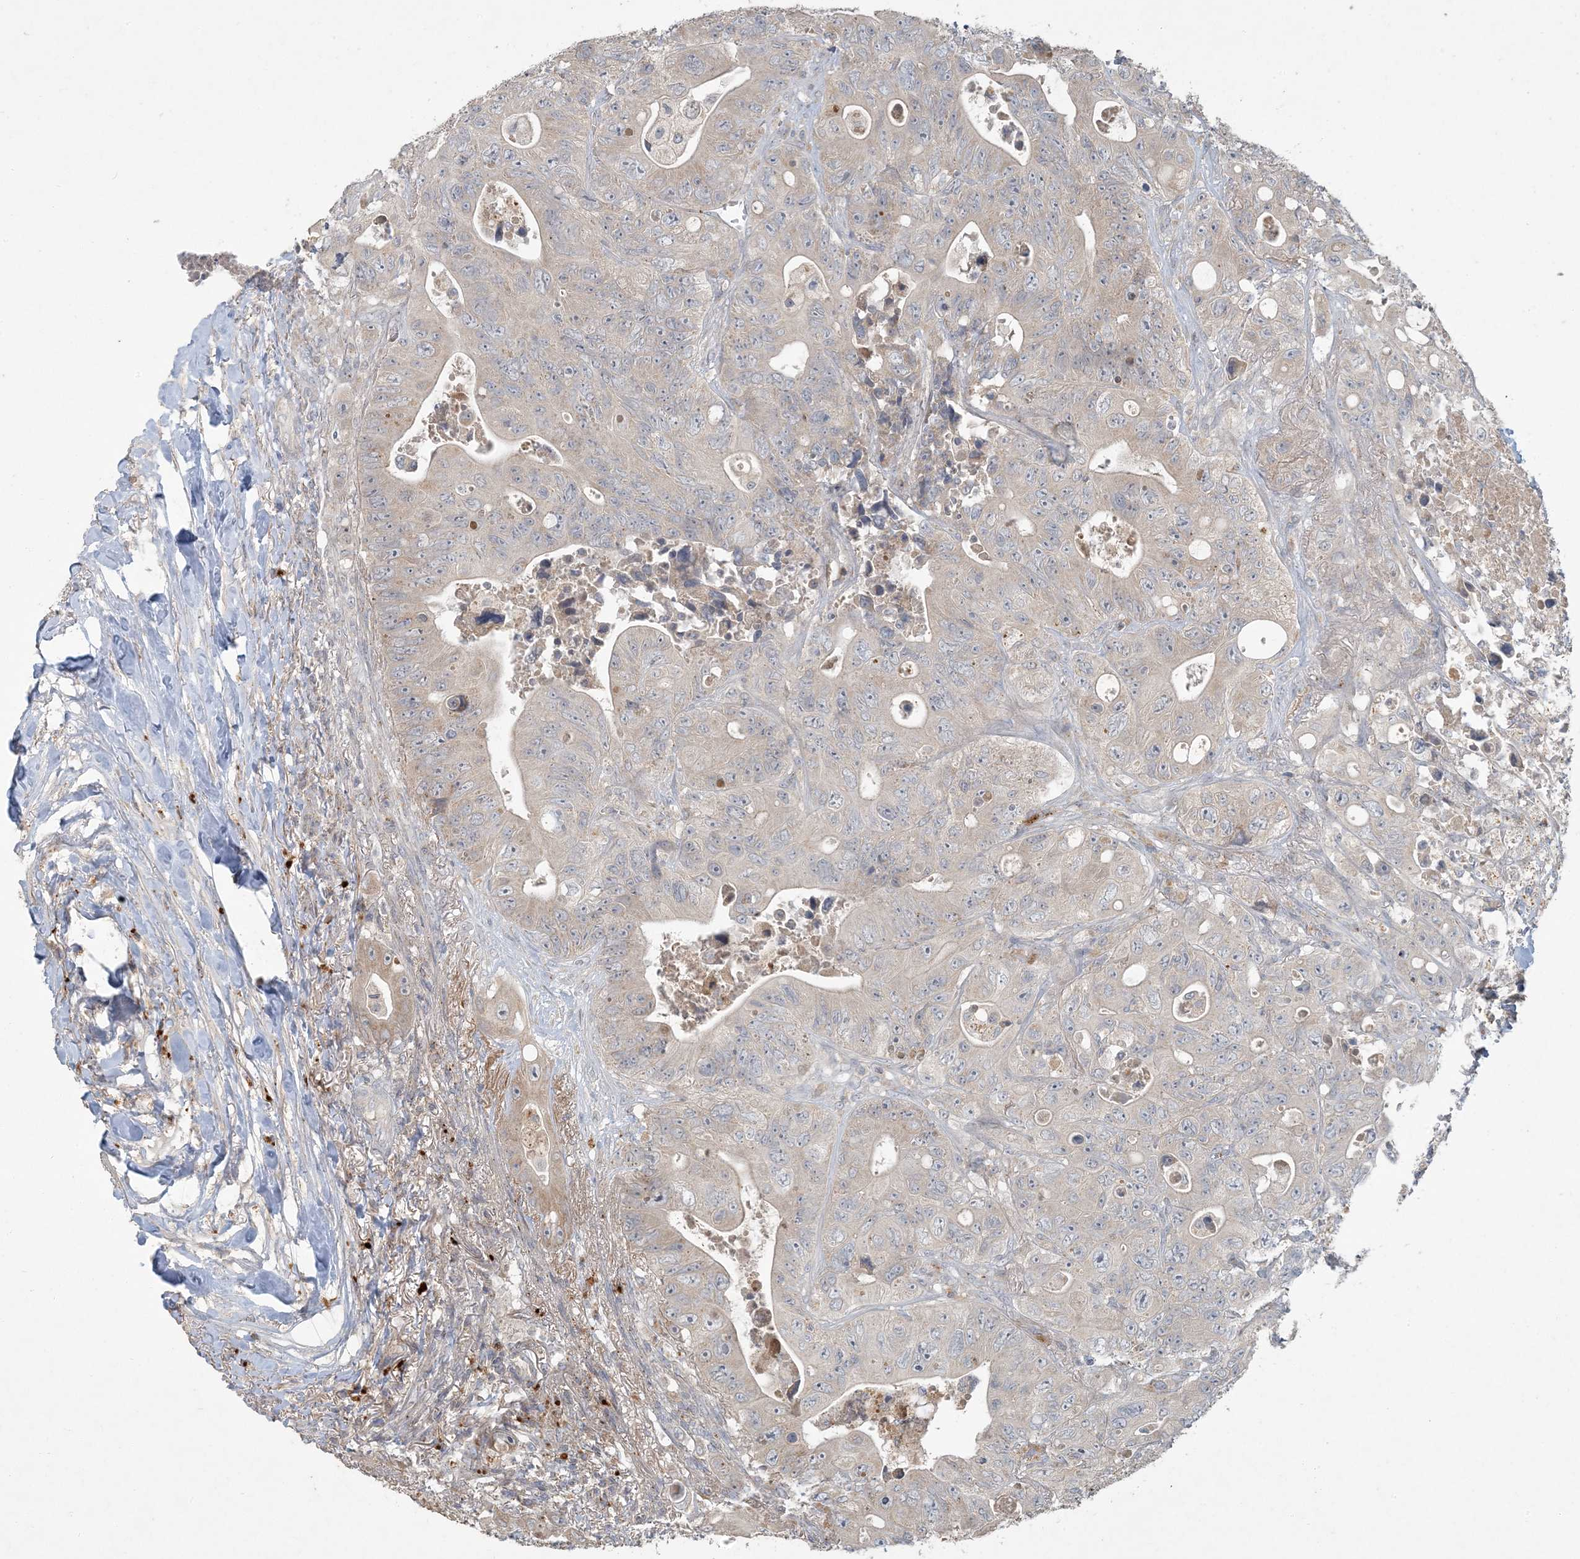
{"staining": {"intensity": "weak", "quantity": ">75%", "location": "cytoplasmic/membranous"}, "tissue": "colorectal cancer", "cell_type": "Tumor cells", "image_type": "cancer", "snomed": [{"axis": "morphology", "description": "Adenocarcinoma, NOS"}, {"axis": "topography", "description": "Colon"}], "caption": "High-magnification brightfield microscopy of colorectal cancer stained with DAB (brown) and counterstained with hematoxylin (blue). tumor cells exhibit weak cytoplasmic/membranous staining is identified in approximately>75% of cells.", "gene": "LTN1", "patient": {"sex": "female", "age": 46}}